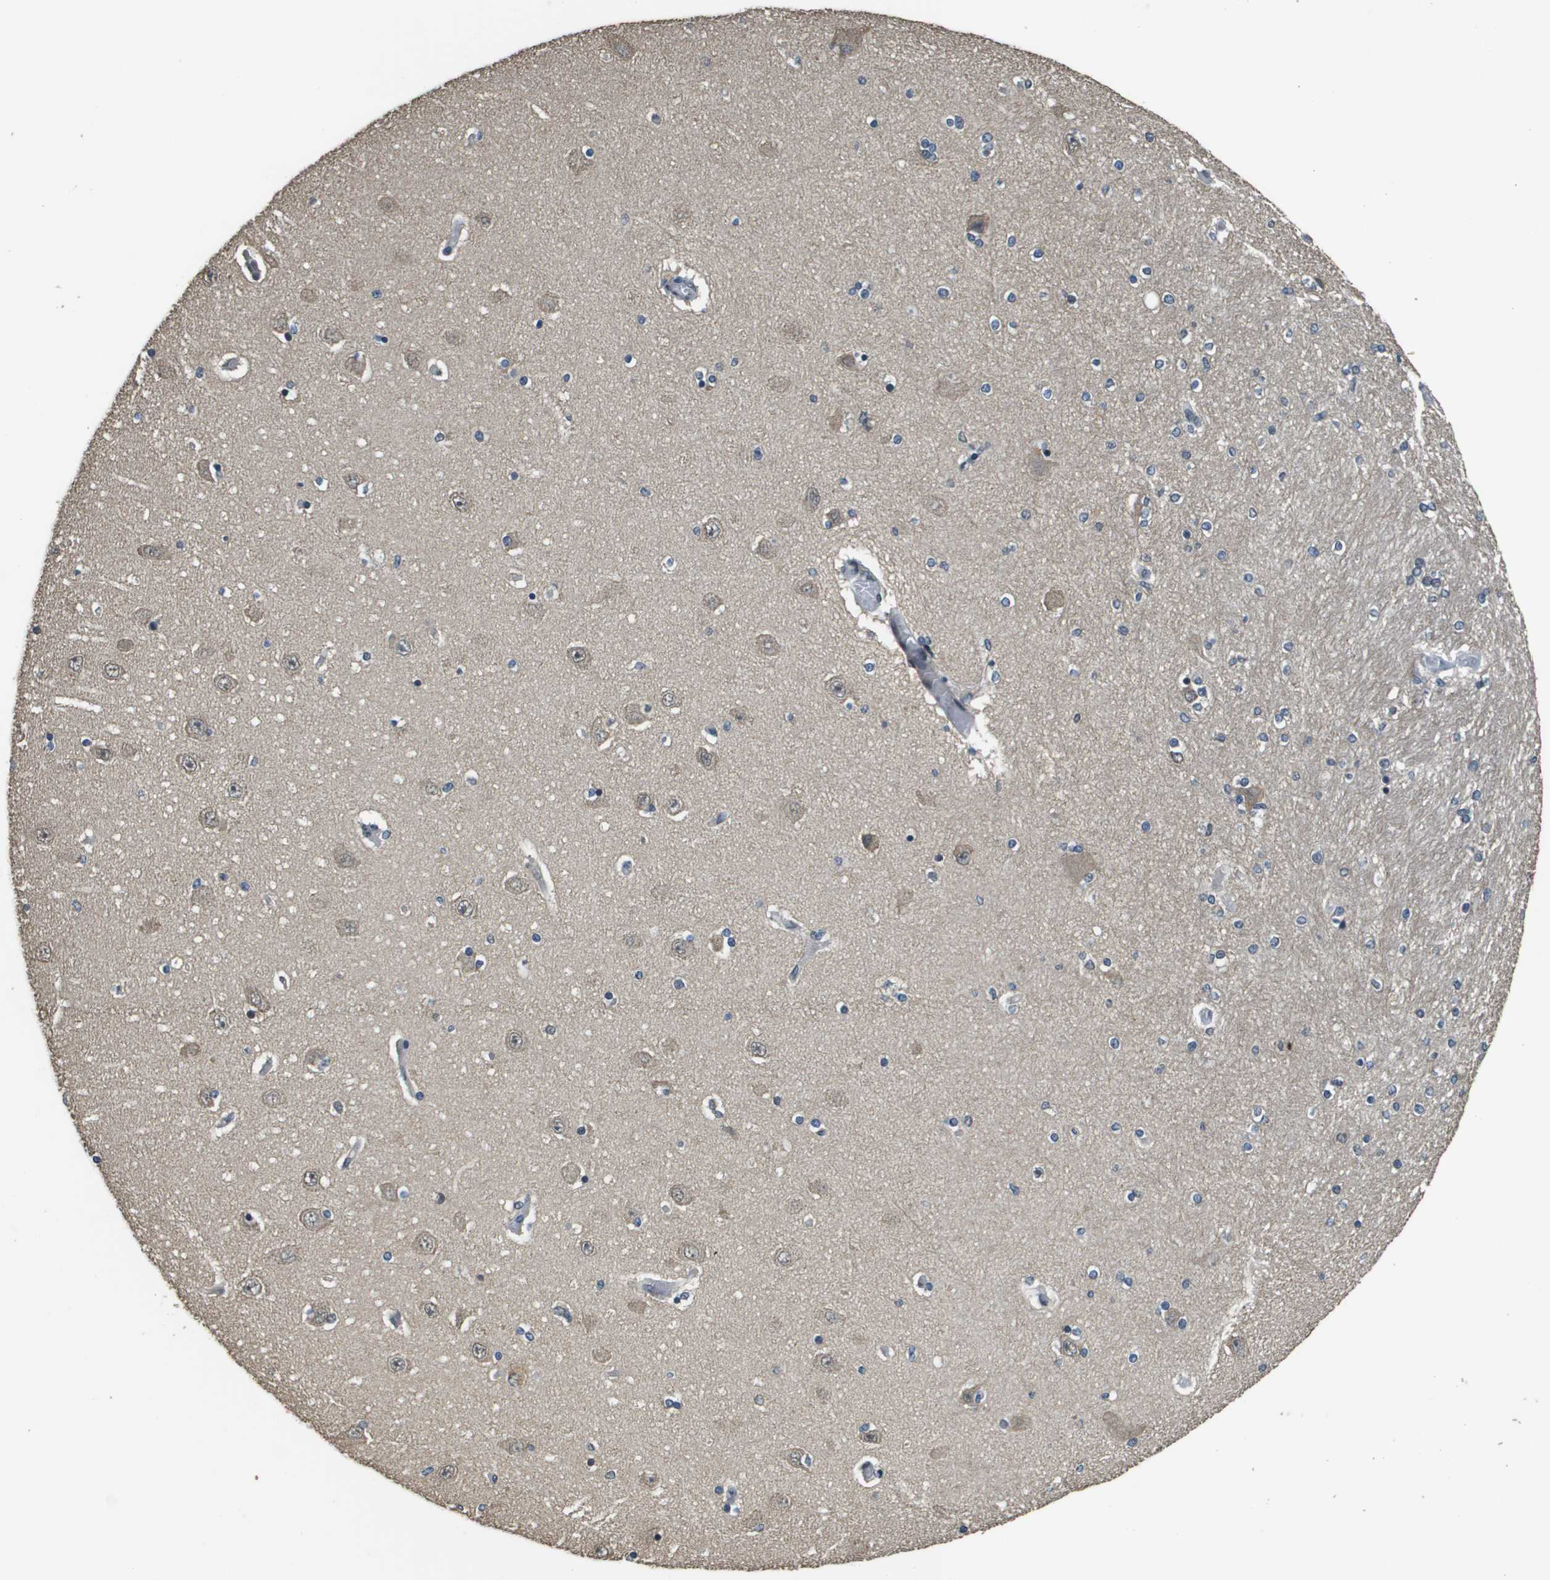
{"staining": {"intensity": "moderate", "quantity": "<25%", "location": "nuclear"}, "tissue": "hippocampus", "cell_type": "Glial cells", "image_type": "normal", "snomed": [{"axis": "morphology", "description": "Normal tissue, NOS"}, {"axis": "topography", "description": "Hippocampus"}], "caption": "The micrograph reveals immunohistochemical staining of benign hippocampus. There is moderate nuclear expression is present in about <25% of glial cells. Using DAB (3,3'-diaminobenzidine) (brown) and hematoxylin (blue) stains, captured at high magnification using brightfield microscopy.", "gene": "FANCC", "patient": {"sex": "female", "age": 54}}